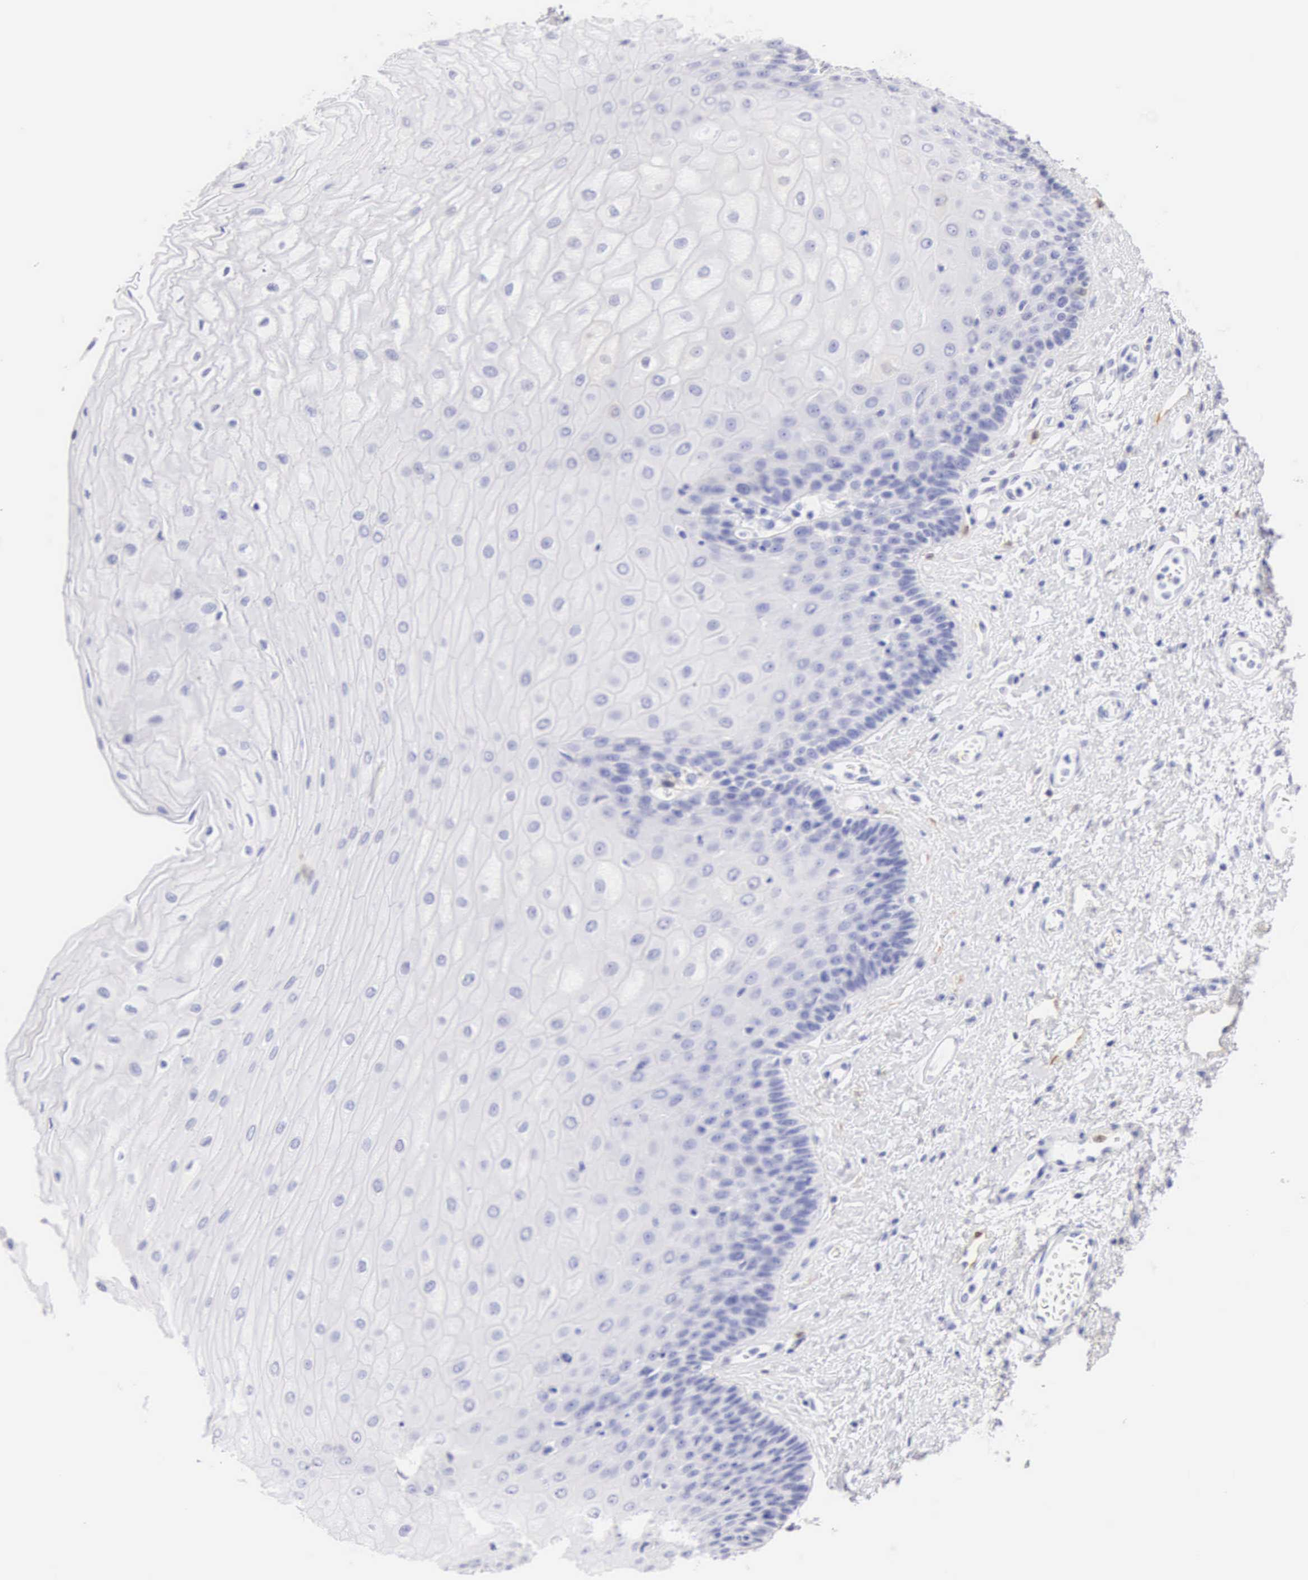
{"staining": {"intensity": "negative", "quantity": "none", "location": "none"}, "tissue": "esophagus", "cell_type": "Squamous epithelial cells", "image_type": "normal", "snomed": [{"axis": "morphology", "description": "Normal tissue, NOS"}, {"axis": "topography", "description": "Esophagus"}], "caption": "IHC of unremarkable esophagus reveals no positivity in squamous epithelial cells.", "gene": "CDKN2A", "patient": {"sex": "male", "age": 65}}